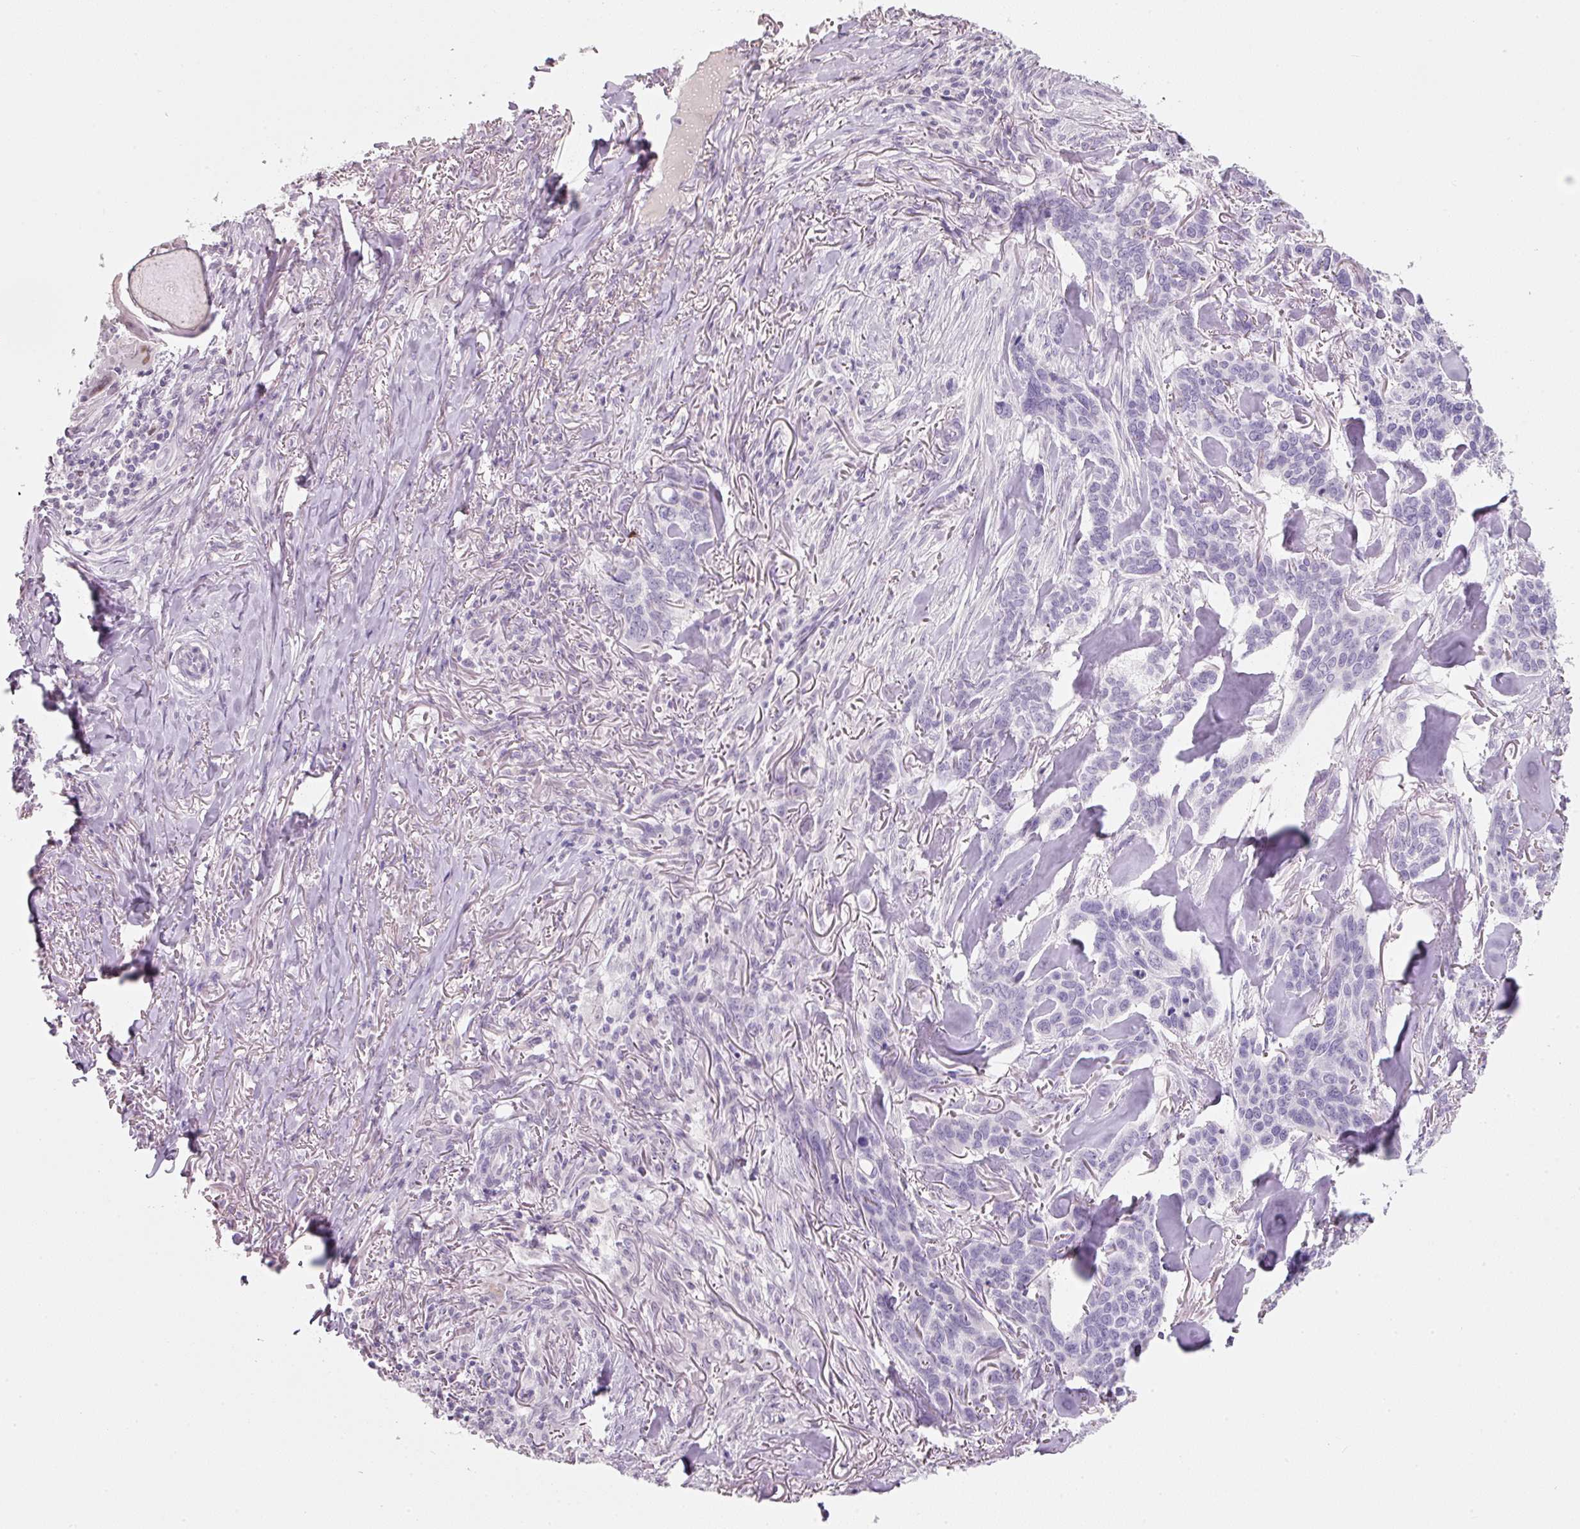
{"staining": {"intensity": "negative", "quantity": "none", "location": "none"}, "tissue": "skin cancer", "cell_type": "Tumor cells", "image_type": "cancer", "snomed": [{"axis": "morphology", "description": "Basal cell carcinoma"}, {"axis": "topography", "description": "Skin"}], "caption": "Immunohistochemistry histopathology image of human basal cell carcinoma (skin) stained for a protein (brown), which shows no expression in tumor cells. (DAB immunohistochemistry, high magnification).", "gene": "ENSG00000206549", "patient": {"sex": "male", "age": 86}}